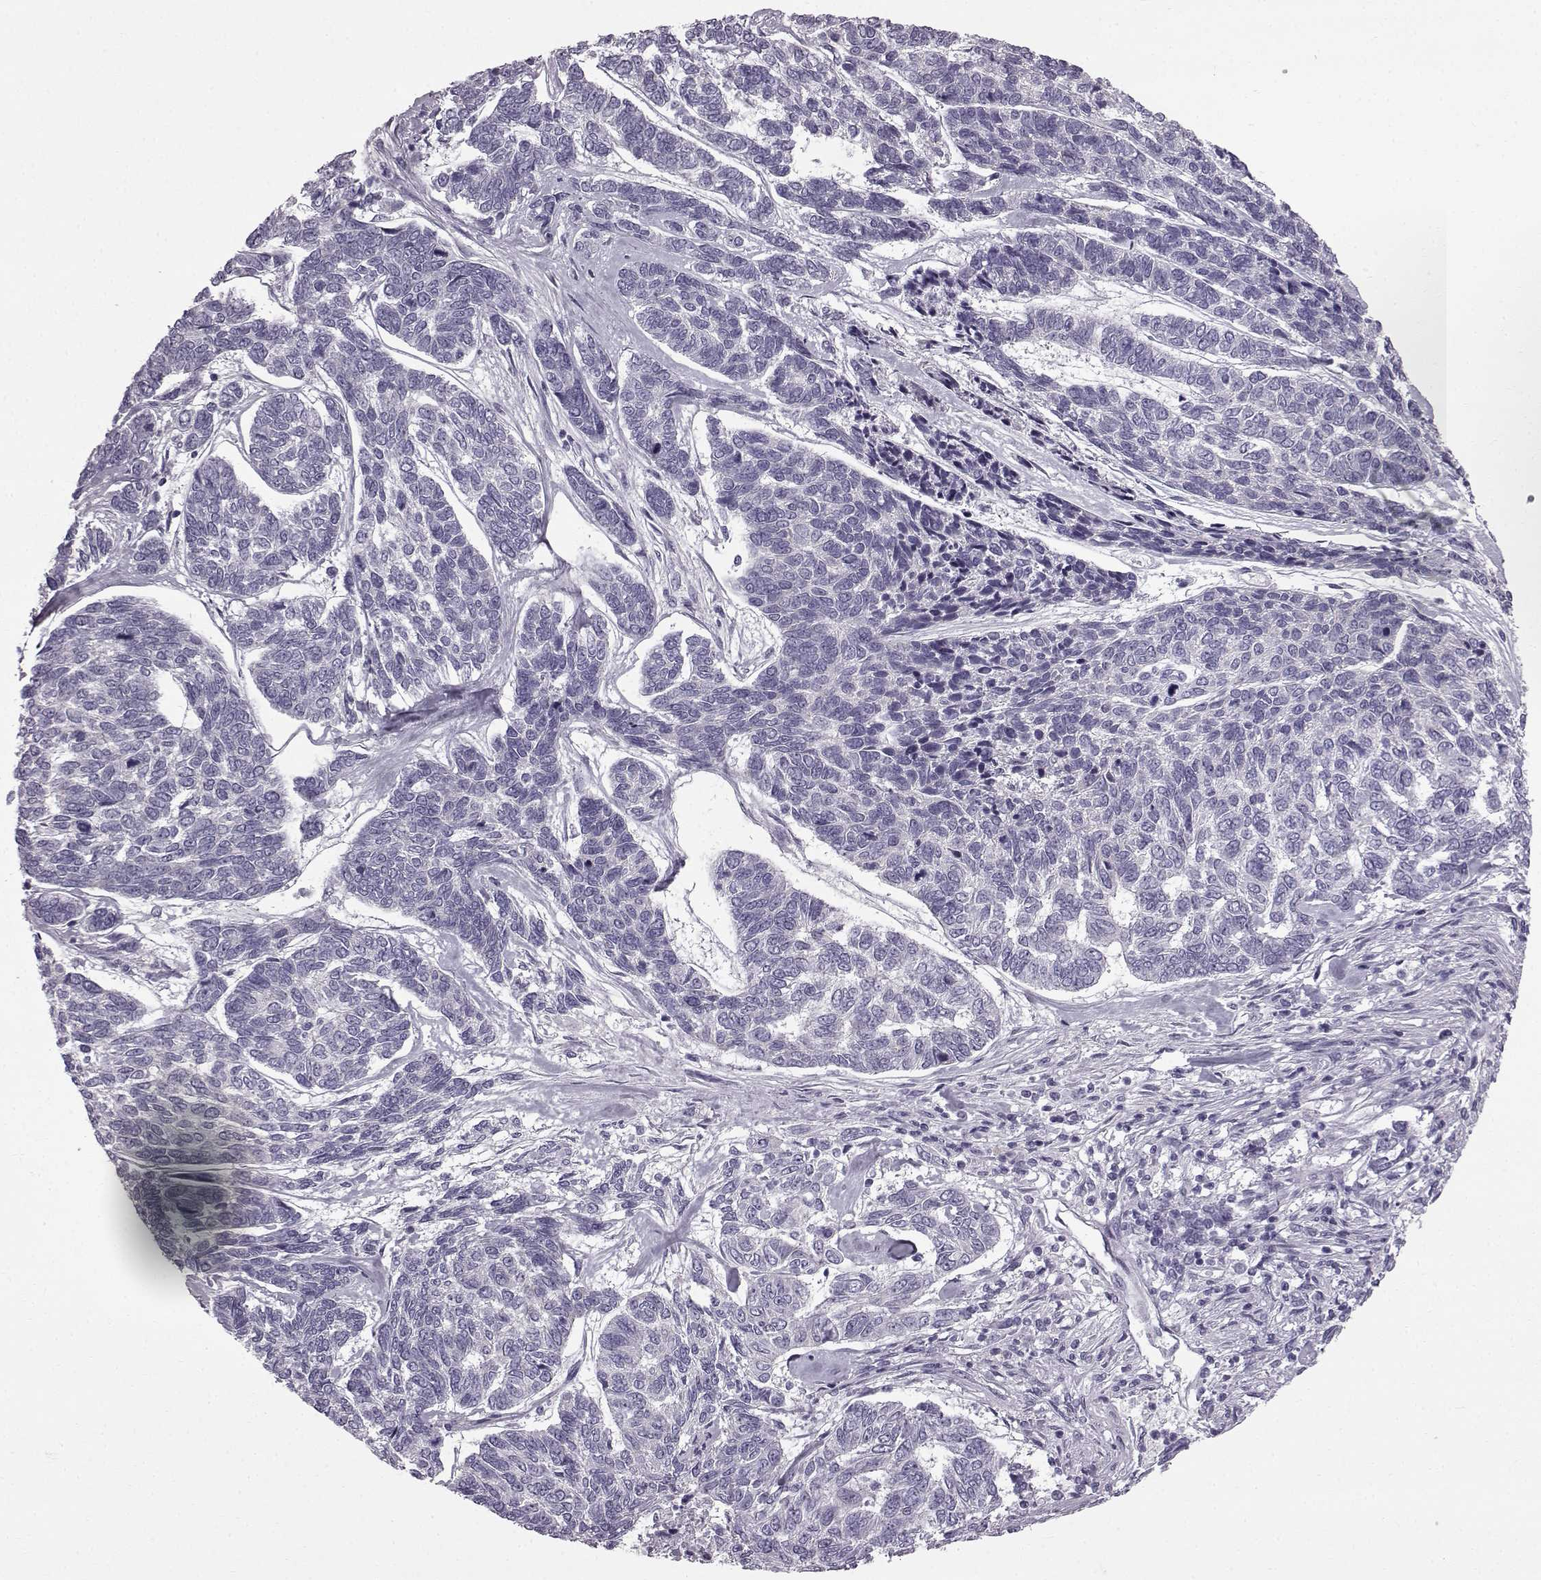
{"staining": {"intensity": "negative", "quantity": "none", "location": "none"}, "tissue": "skin cancer", "cell_type": "Tumor cells", "image_type": "cancer", "snomed": [{"axis": "morphology", "description": "Basal cell carcinoma"}, {"axis": "topography", "description": "Skin"}], "caption": "Micrograph shows no significant protein staining in tumor cells of skin cancer (basal cell carcinoma).", "gene": "SLC28A2", "patient": {"sex": "female", "age": 65}}